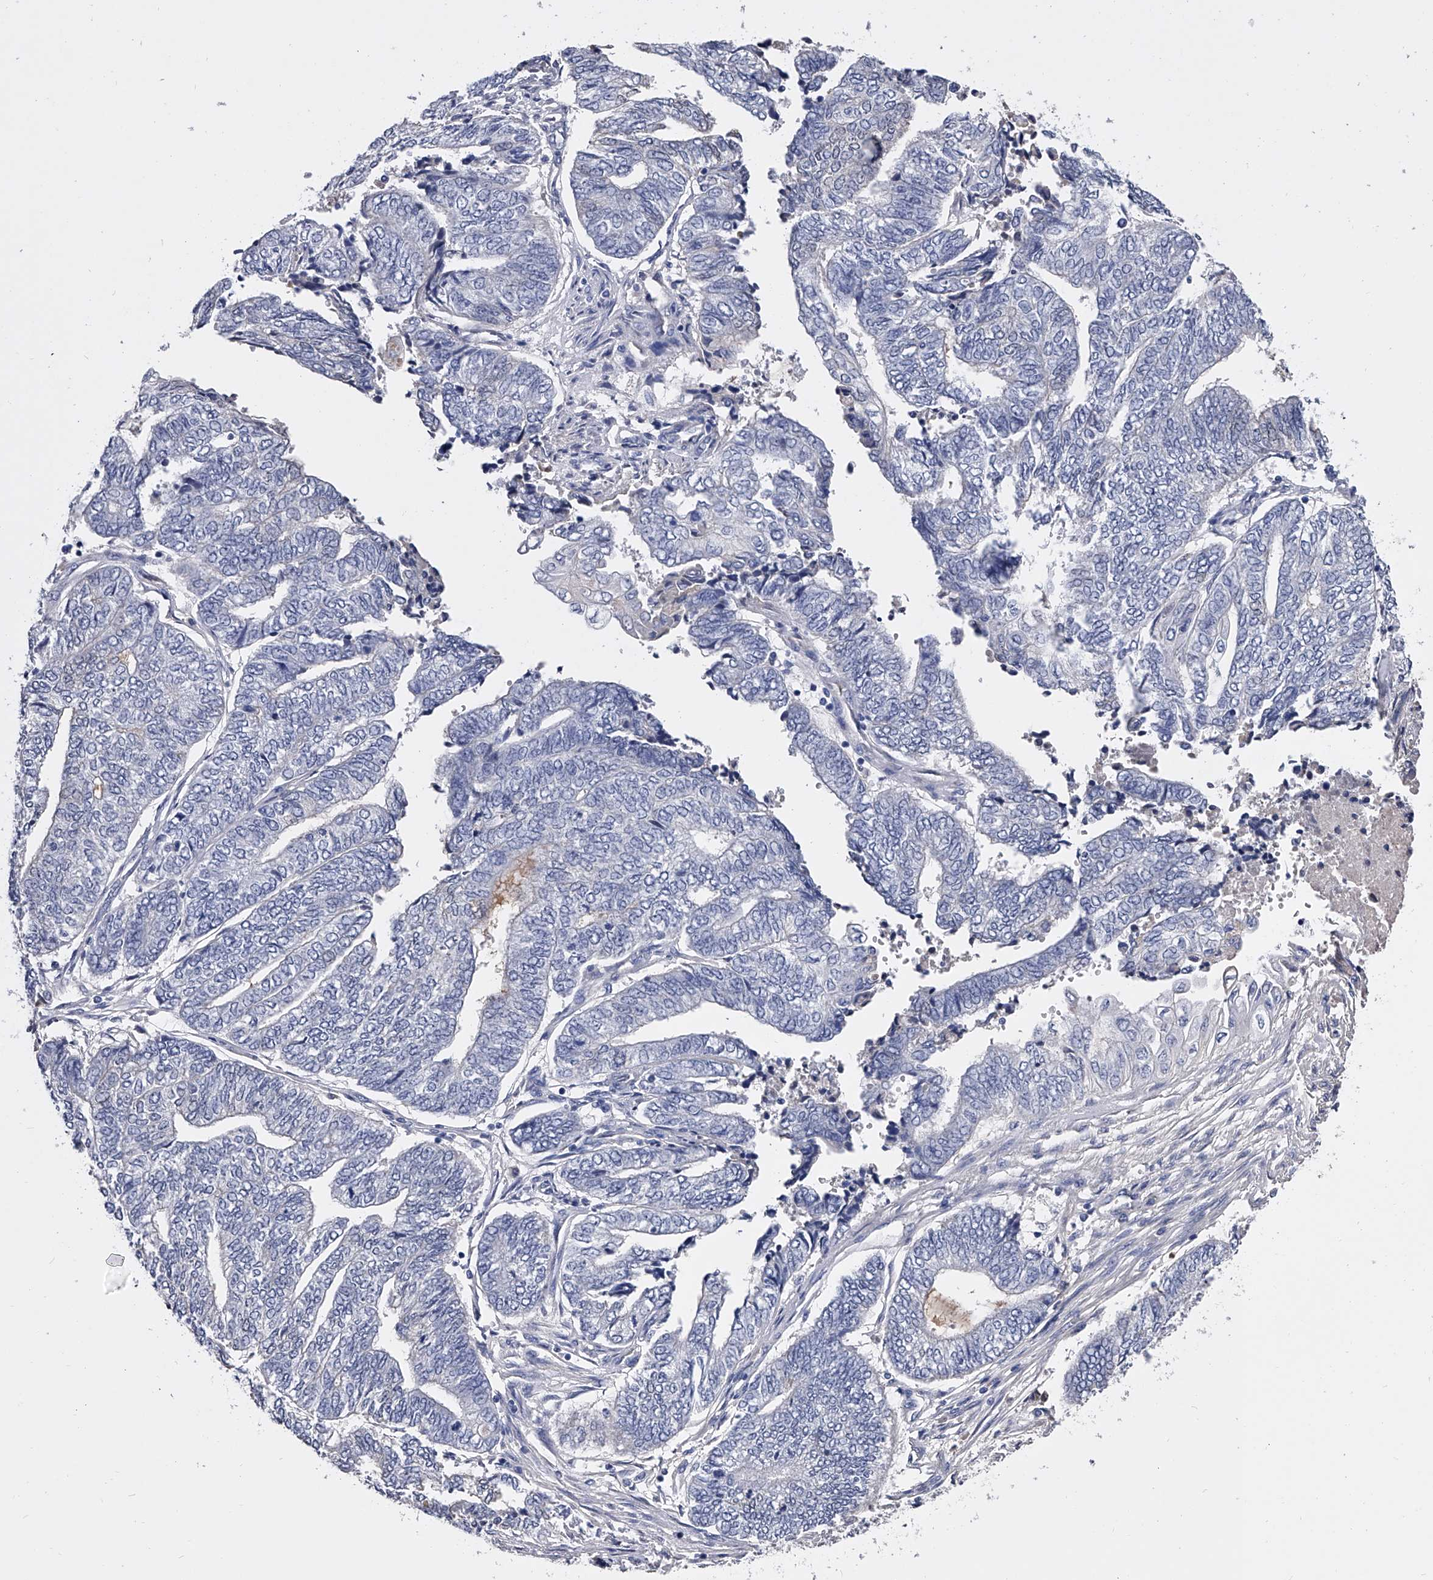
{"staining": {"intensity": "negative", "quantity": "none", "location": "none"}, "tissue": "endometrial cancer", "cell_type": "Tumor cells", "image_type": "cancer", "snomed": [{"axis": "morphology", "description": "Adenocarcinoma, NOS"}, {"axis": "topography", "description": "Uterus"}, {"axis": "topography", "description": "Endometrium"}], "caption": "The image displays no staining of tumor cells in adenocarcinoma (endometrial).", "gene": "EFCAB7", "patient": {"sex": "female", "age": 70}}